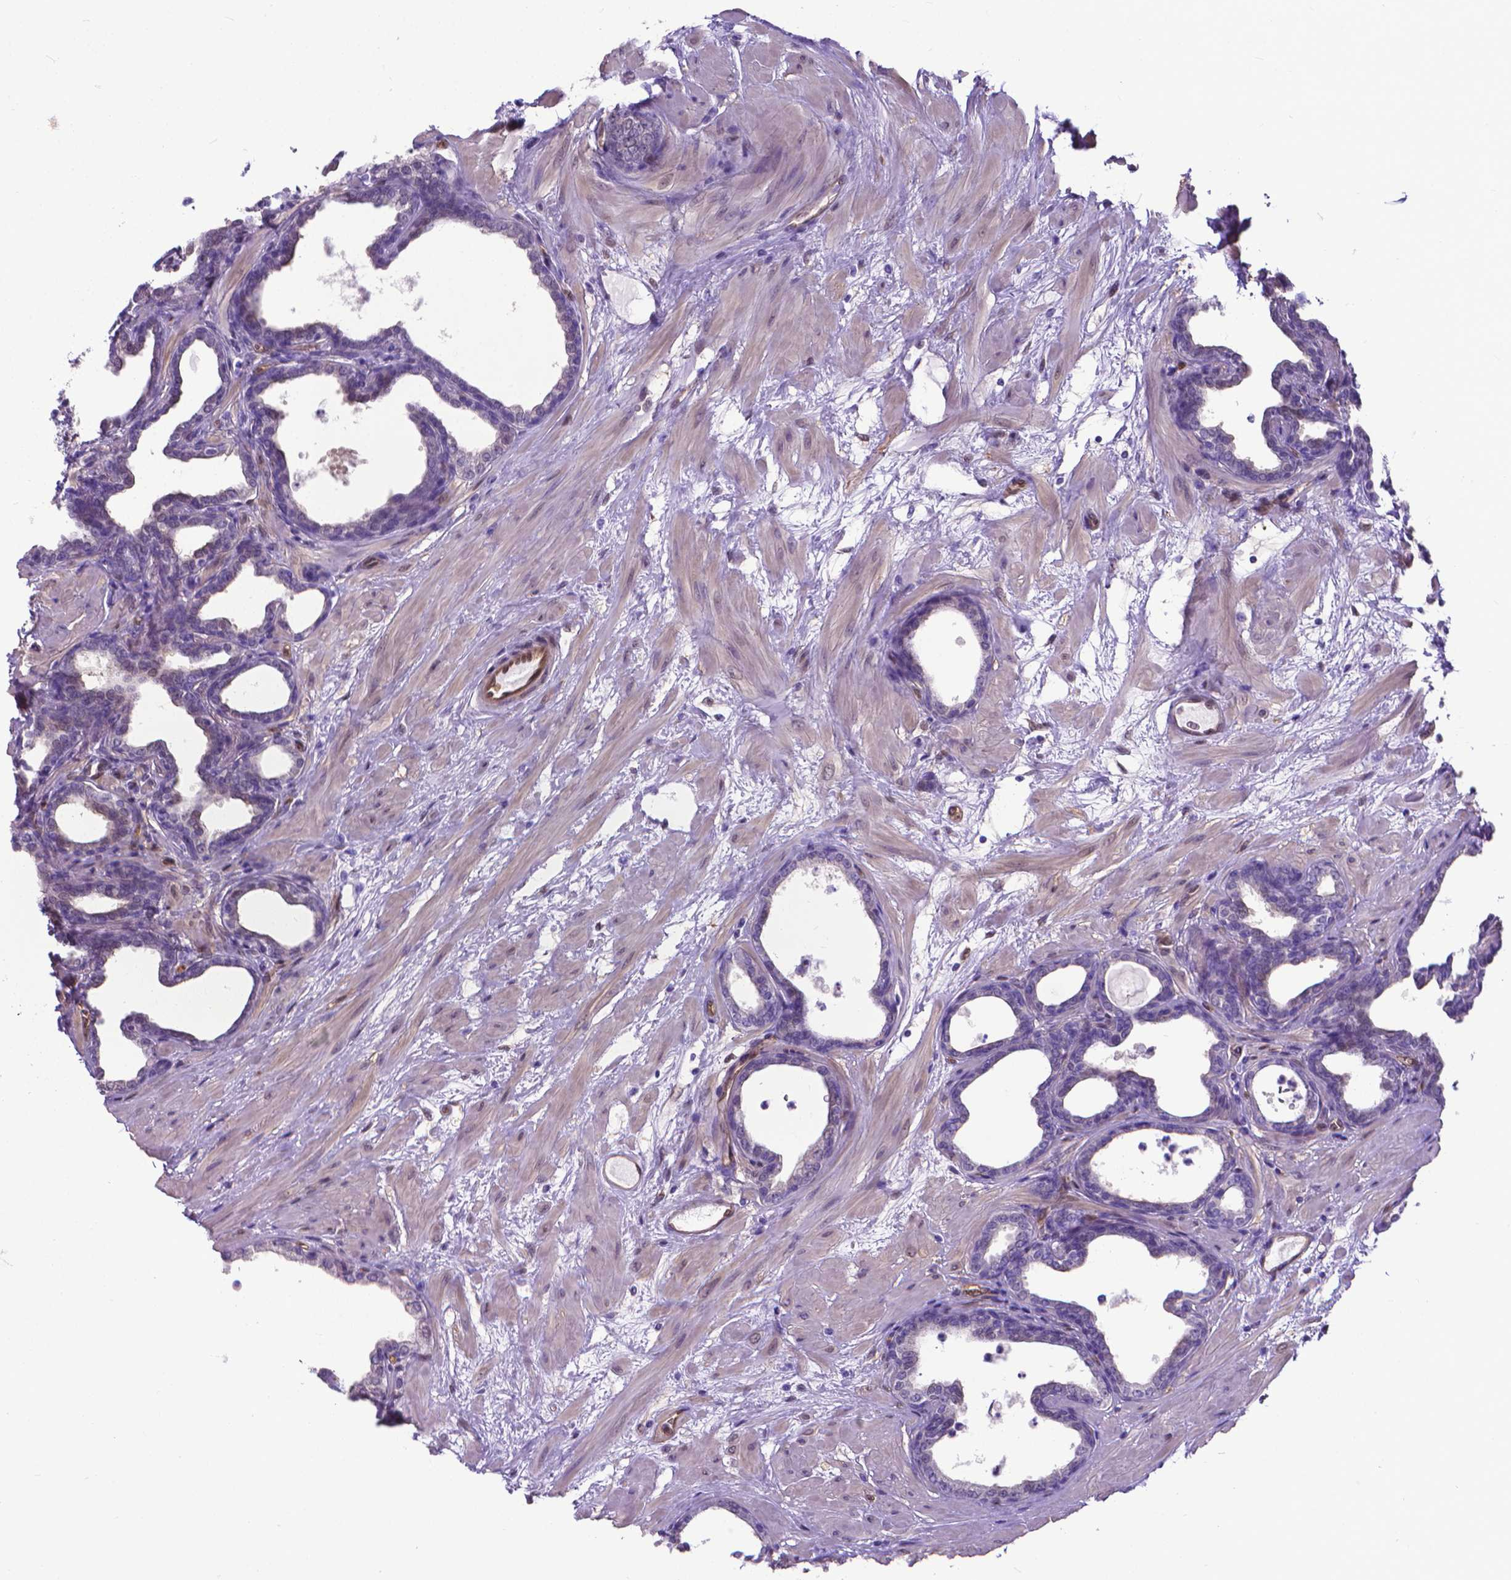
{"staining": {"intensity": "negative", "quantity": "none", "location": "none"}, "tissue": "prostate", "cell_type": "Glandular cells", "image_type": "normal", "snomed": [{"axis": "morphology", "description": "Normal tissue, NOS"}, {"axis": "topography", "description": "Prostate"}], "caption": "Immunohistochemistry photomicrograph of unremarkable prostate stained for a protein (brown), which displays no expression in glandular cells.", "gene": "CLIC4", "patient": {"sex": "male", "age": 37}}